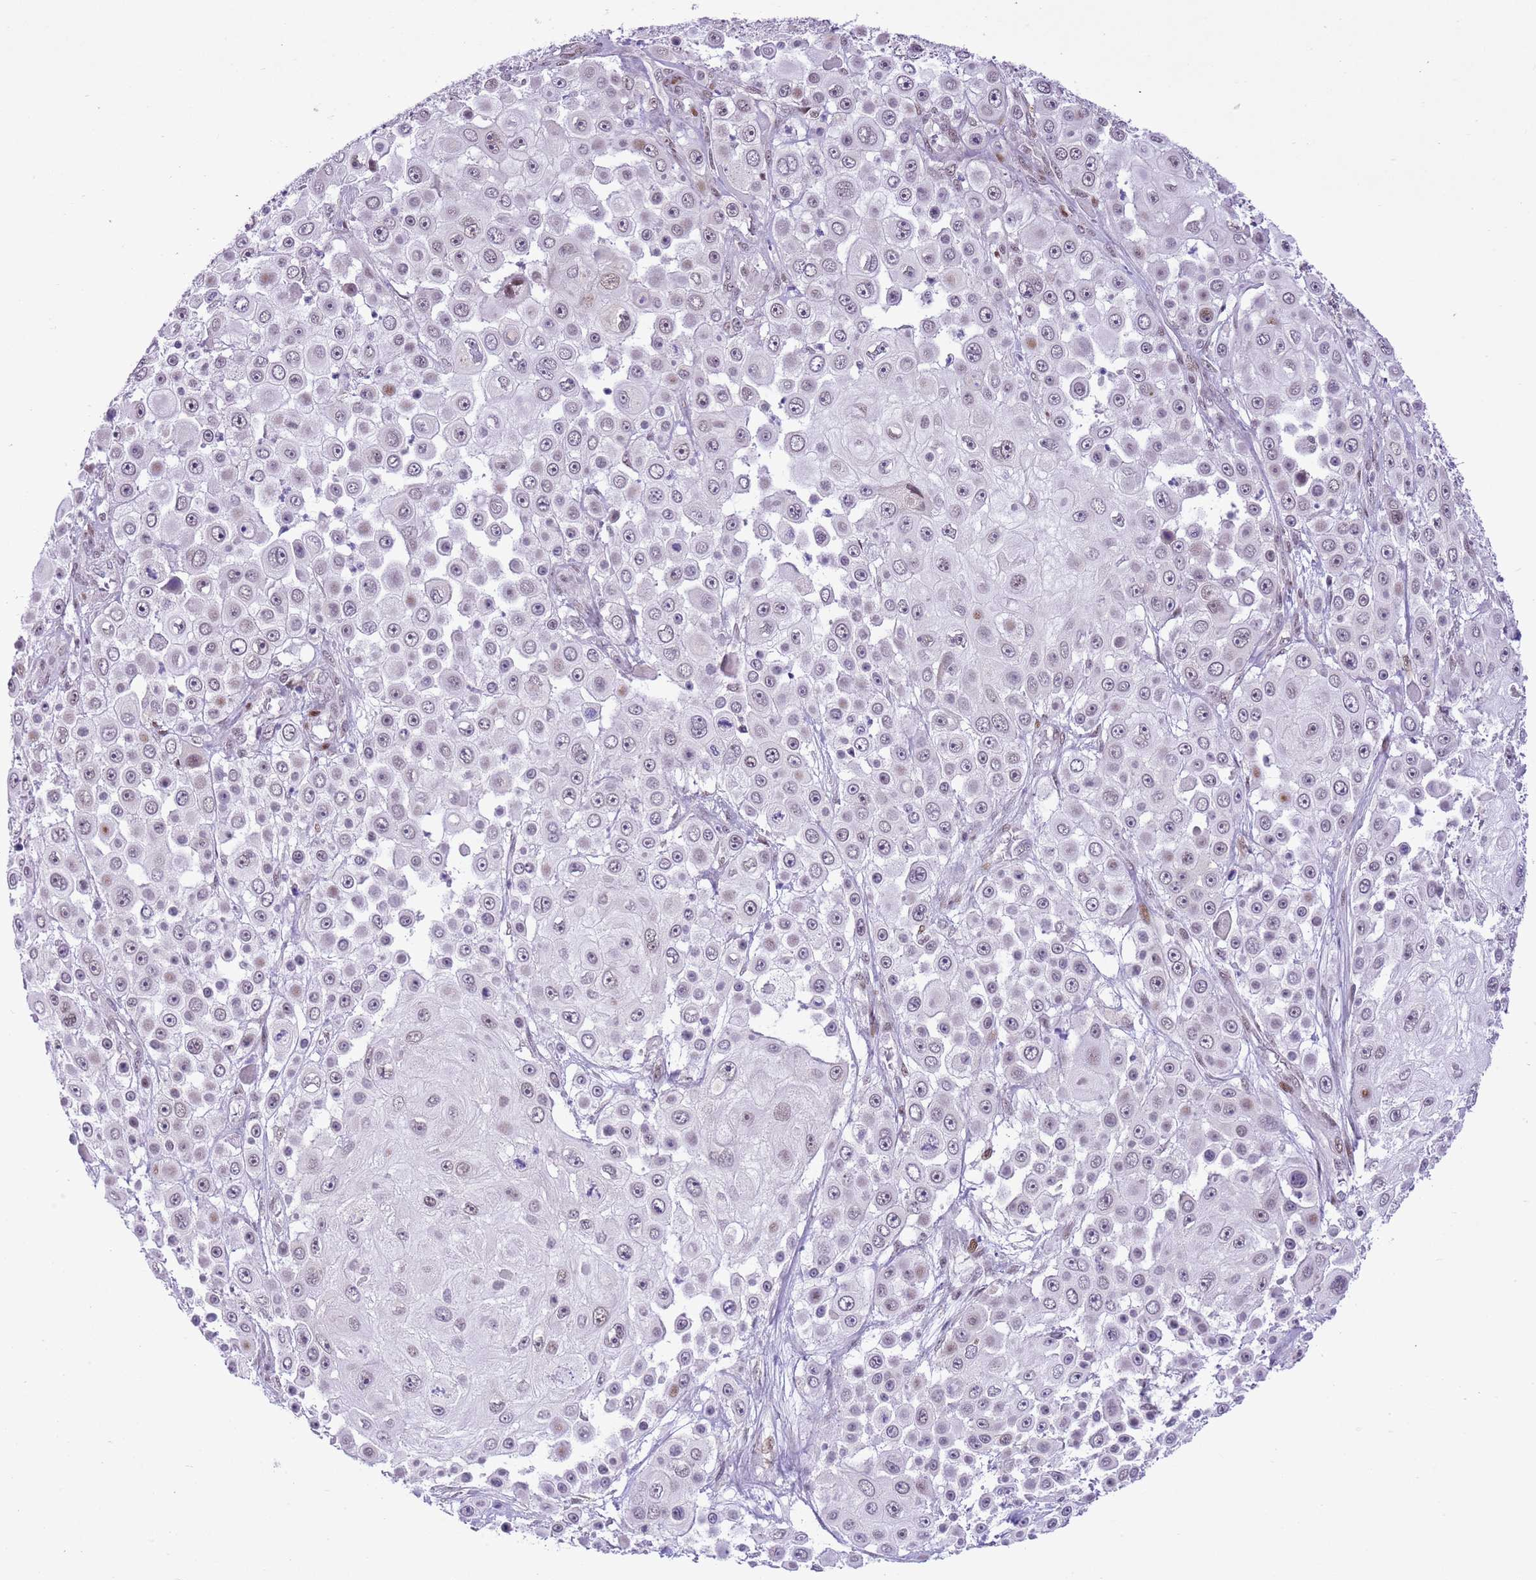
{"staining": {"intensity": "negative", "quantity": "none", "location": "none"}, "tissue": "skin cancer", "cell_type": "Tumor cells", "image_type": "cancer", "snomed": [{"axis": "morphology", "description": "Squamous cell carcinoma, NOS"}, {"axis": "topography", "description": "Skin"}], "caption": "Immunohistochemistry micrograph of neoplastic tissue: squamous cell carcinoma (skin) stained with DAB displays no significant protein expression in tumor cells.", "gene": "NACC2", "patient": {"sex": "male", "age": 67}}